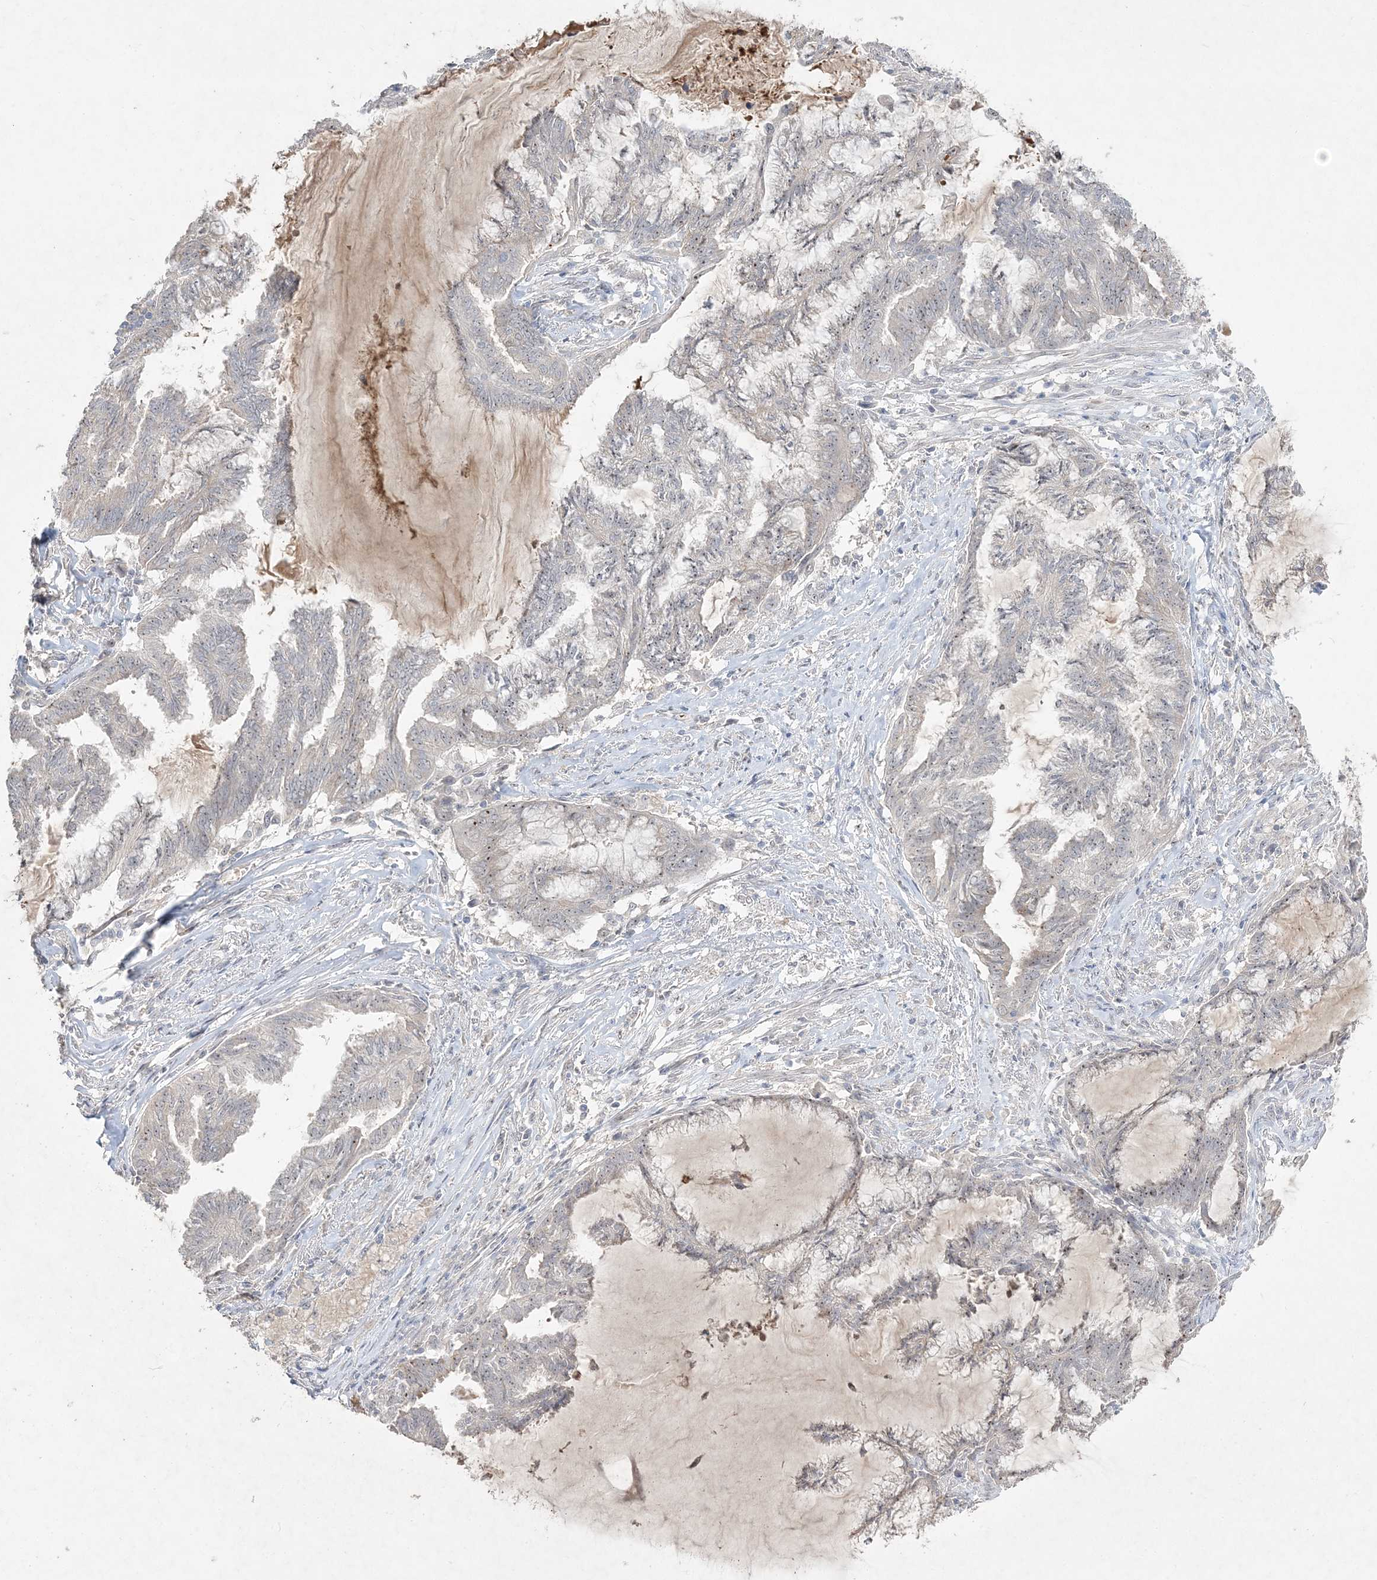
{"staining": {"intensity": "moderate", "quantity": "<25%", "location": "nuclear"}, "tissue": "endometrial cancer", "cell_type": "Tumor cells", "image_type": "cancer", "snomed": [{"axis": "morphology", "description": "Adenocarcinoma, NOS"}, {"axis": "topography", "description": "Endometrium"}], "caption": "Immunohistochemical staining of human adenocarcinoma (endometrial) displays low levels of moderate nuclear protein positivity in about <25% of tumor cells.", "gene": "NOP16", "patient": {"sex": "female", "age": 86}}